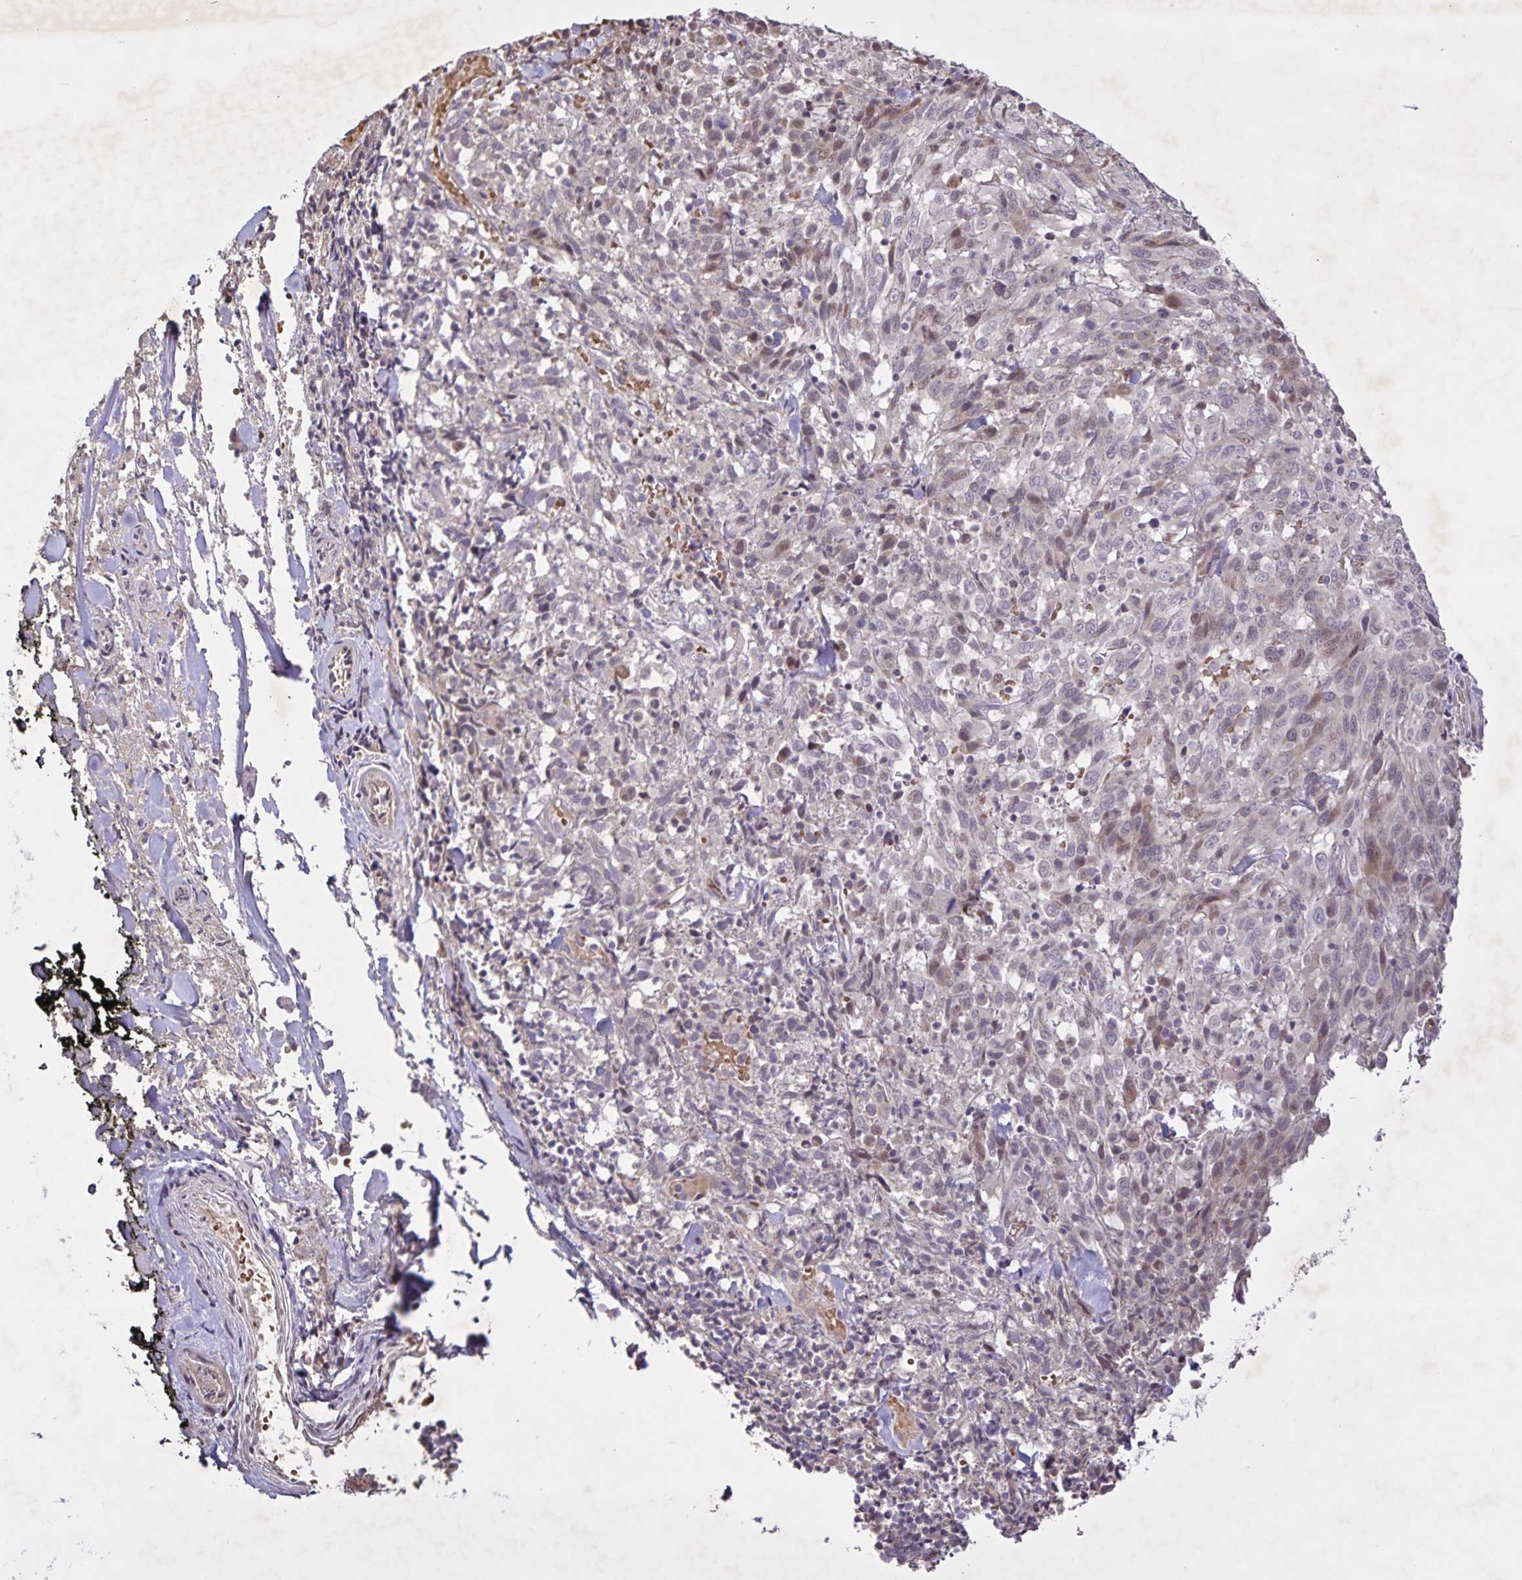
{"staining": {"intensity": "moderate", "quantity": "<25%", "location": "nuclear"}, "tissue": "melanoma", "cell_type": "Tumor cells", "image_type": "cancer", "snomed": [{"axis": "morphology", "description": "Malignant melanoma, NOS"}, {"axis": "topography", "description": "Skin"}], "caption": "An IHC micrograph of neoplastic tissue is shown. Protein staining in brown shows moderate nuclear positivity in melanoma within tumor cells. (Stains: DAB (3,3'-diaminobenzidine) in brown, nuclei in blue, Microscopy: brightfield microscopy at high magnification).", "gene": "GDF2", "patient": {"sex": "female", "age": 91}}